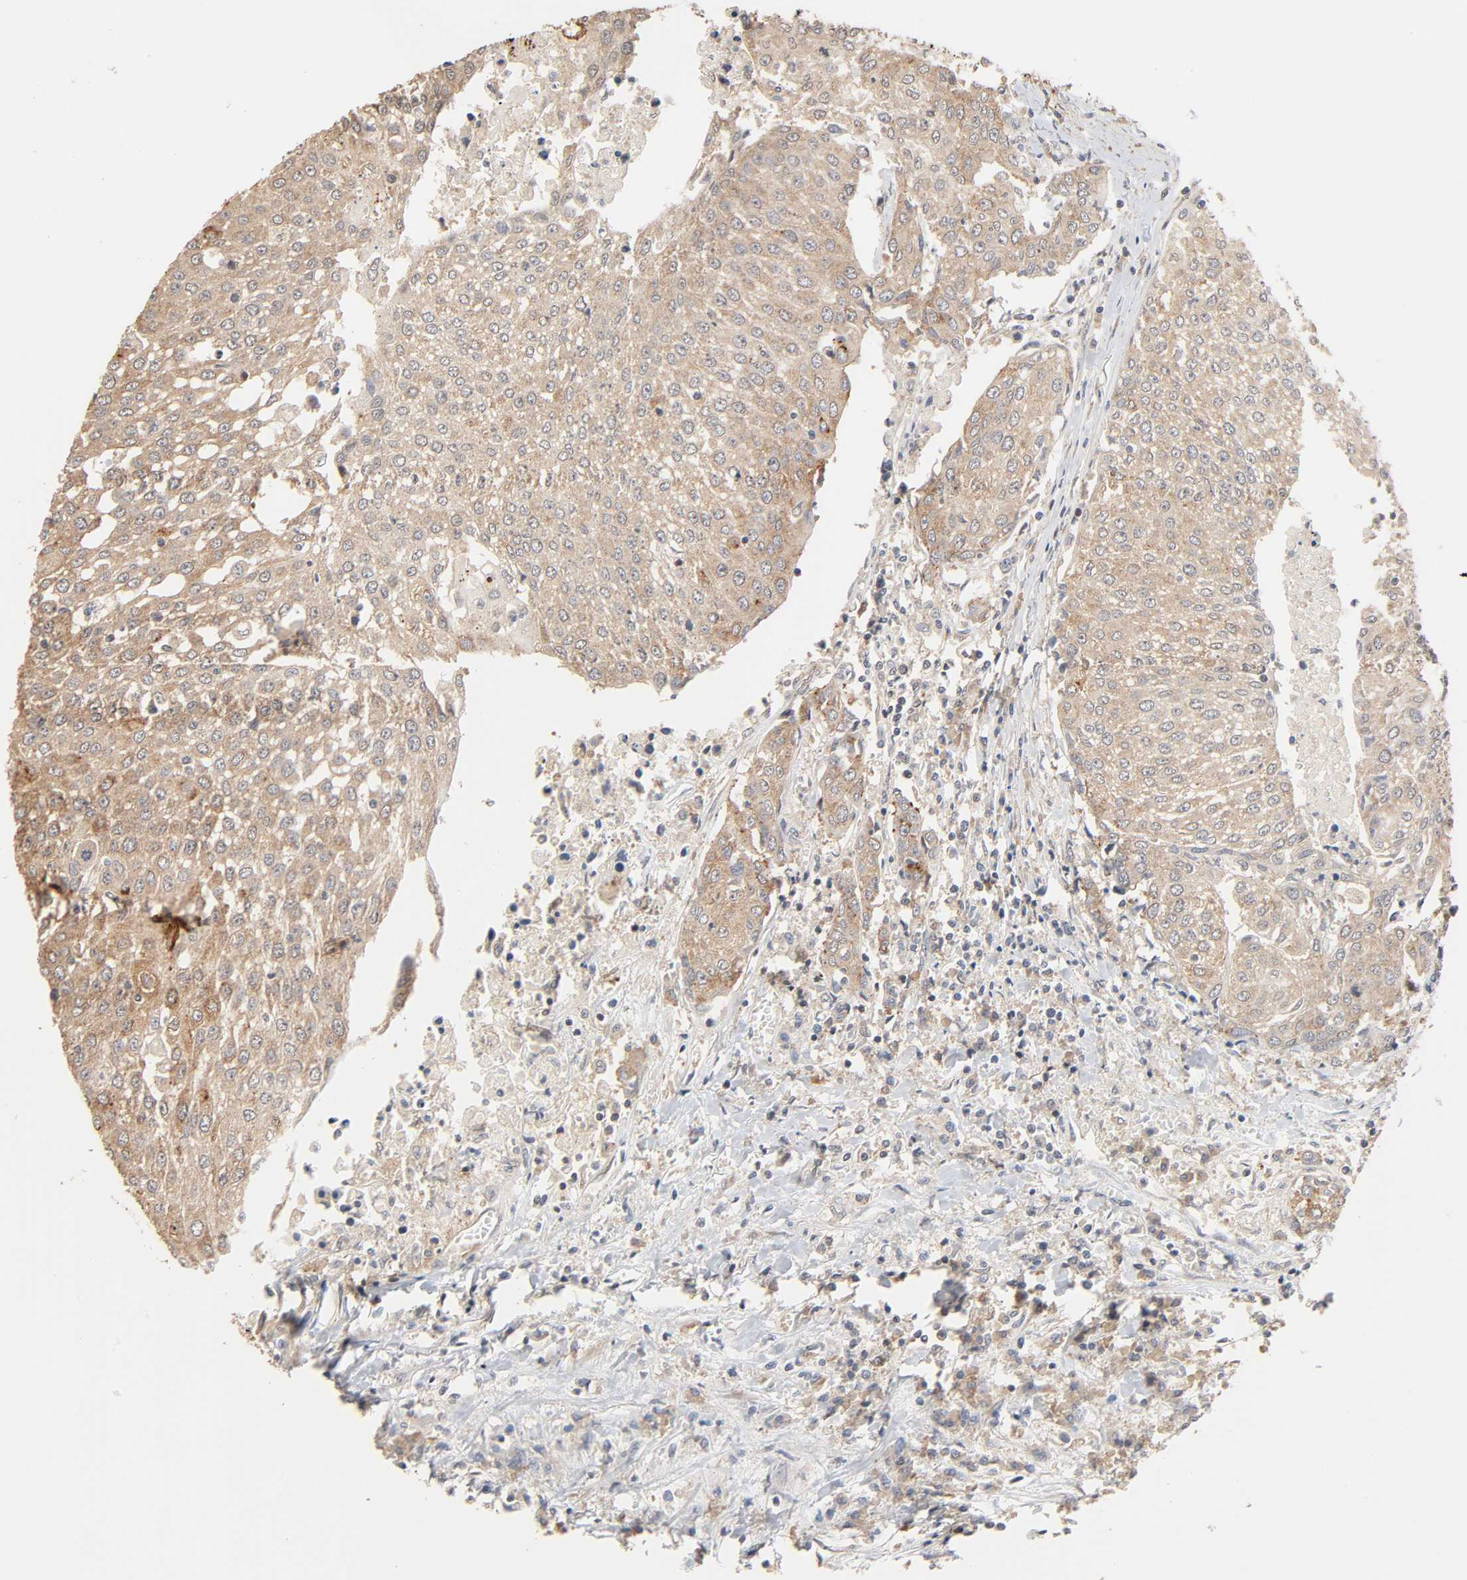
{"staining": {"intensity": "moderate", "quantity": ">75%", "location": "cytoplasmic/membranous"}, "tissue": "urothelial cancer", "cell_type": "Tumor cells", "image_type": "cancer", "snomed": [{"axis": "morphology", "description": "Urothelial carcinoma, High grade"}, {"axis": "topography", "description": "Urinary bladder"}], "caption": "There is medium levels of moderate cytoplasmic/membranous positivity in tumor cells of urothelial cancer, as demonstrated by immunohistochemical staining (brown color).", "gene": "NEMF", "patient": {"sex": "female", "age": 85}}